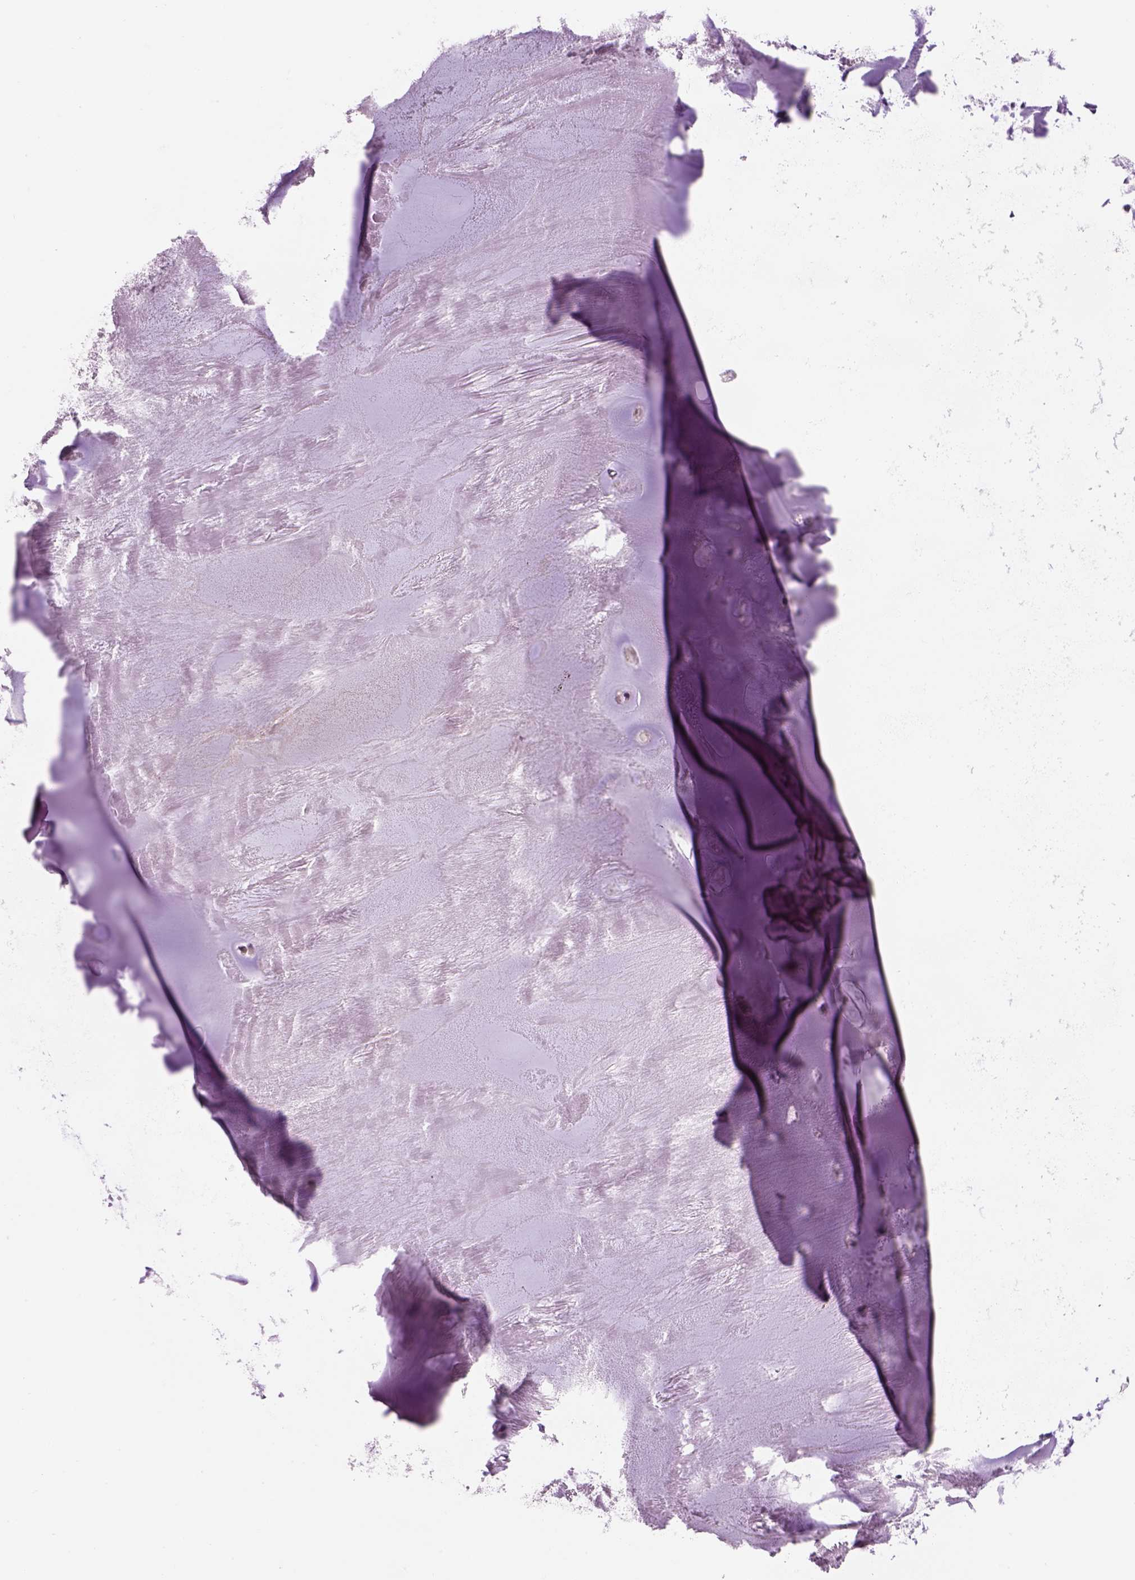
{"staining": {"intensity": "weak", "quantity": "<25%", "location": "cytoplasmic/membranous"}, "tissue": "adipose tissue", "cell_type": "Adipocytes", "image_type": "normal", "snomed": [{"axis": "morphology", "description": "Normal tissue, NOS"}, {"axis": "morphology", "description": "Squamous cell carcinoma, NOS"}, {"axis": "topography", "description": "Cartilage tissue"}, {"axis": "topography", "description": "Lung"}], "caption": "The micrograph shows no significant staining in adipocytes of adipose tissue. The staining is performed using DAB brown chromogen with nuclei counter-stained in using hematoxylin.", "gene": "IFT52", "patient": {"sex": "male", "age": 66}}